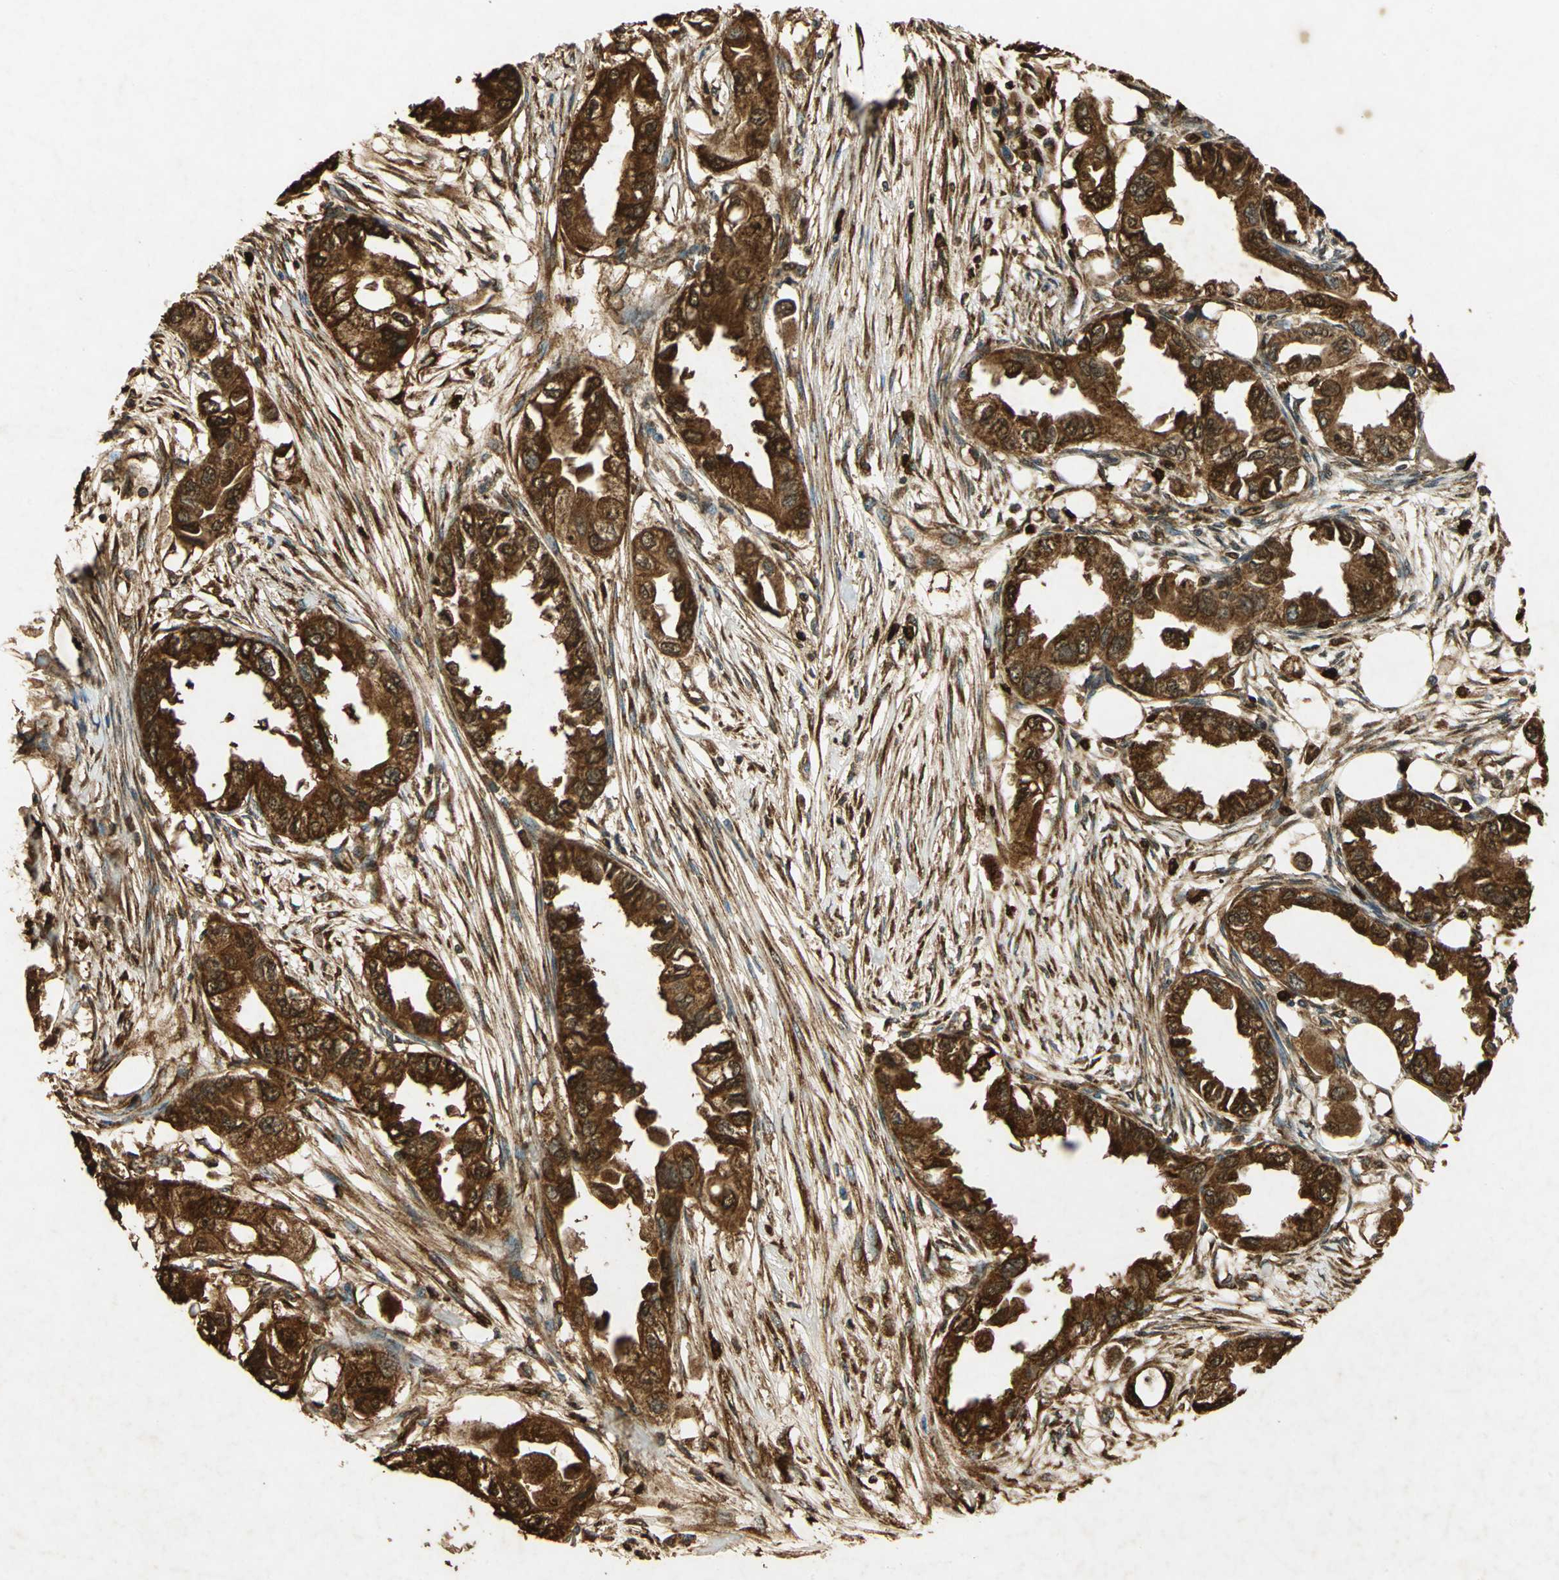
{"staining": {"intensity": "strong", "quantity": ">75%", "location": "cytoplasmic/membranous"}, "tissue": "endometrial cancer", "cell_type": "Tumor cells", "image_type": "cancer", "snomed": [{"axis": "morphology", "description": "Adenocarcinoma, NOS"}, {"axis": "topography", "description": "Endometrium"}], "caption": "Strong cytoplasmic/membranous protein expression is seen in approximately >75% of tumor cells in endometrial cancer. (DAB (3,3'-diaminobenzidine) IHC, brown staining for protein, blue staining for nuclei).", "gene": "ANXA4", "patient": {"sex": "female", "age": 67}}